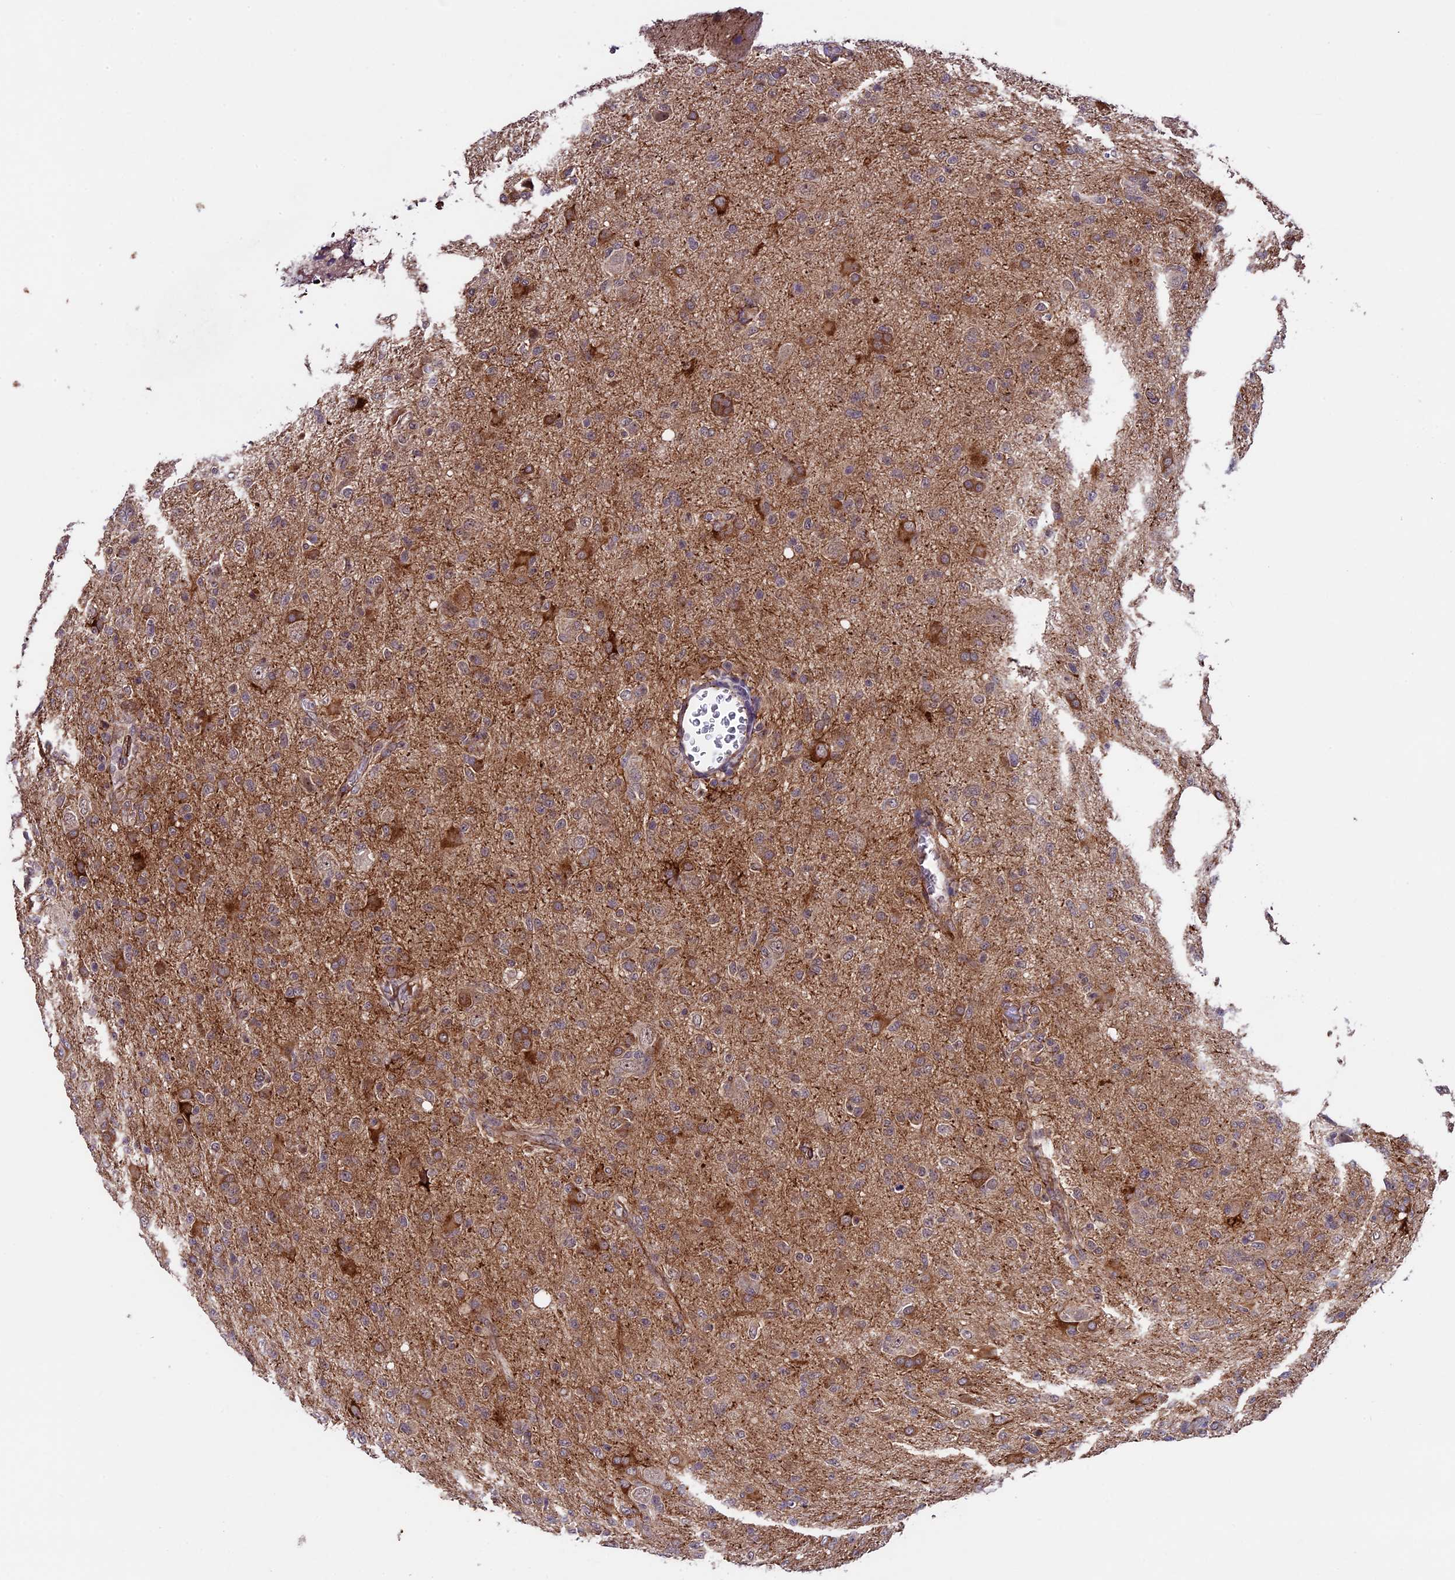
{"staining": {"intensity": "moderate", "quantity": "25%-75%", "location": "cytoplasmic/membranous"}, "tissue": "glioma", "cell_type": "Tumor cells", "image_type": "cancer", "snomed": [{"axis": "morphology", "description": "Glioma, malignant, High grade"}, {"axis": "topography", "description": "Brain"}], "caption": "Immunohistochemical staining of glioma exhibits medium levels of moderate cytoplasmic/membranous protein positivity in approximately 25%-75% of tumor cells.", "gene": "SIPA1L3", "patient": {"sex": "female", "age": 57}}